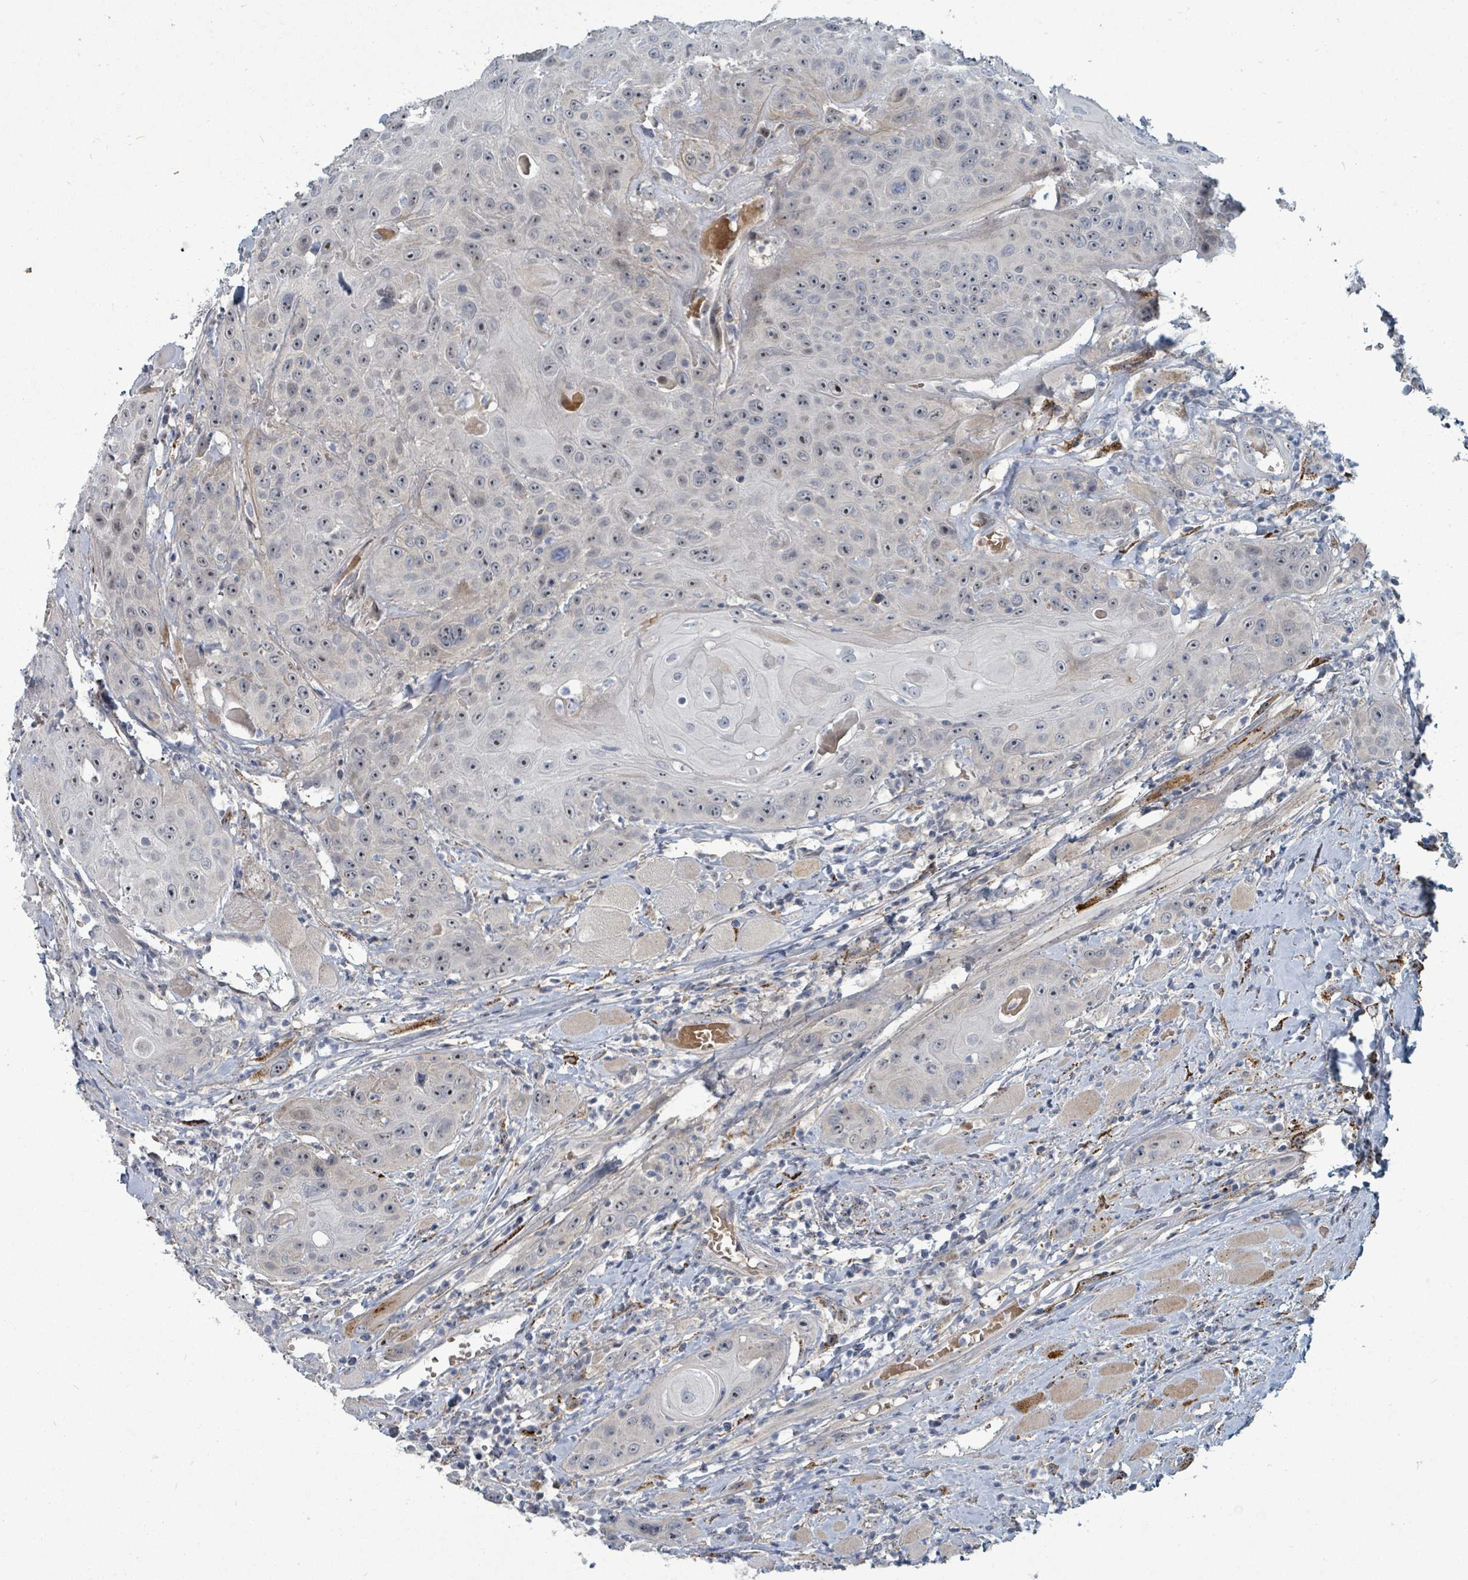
{"staining": {"intensity": "negative", "quantity": "none", "location": "none"}, "tissue": "head and neck cancer", "cell_type": "Tumor cells", "image_type": "cancer", "snomed": [{"axis": "morphology", "description": "Squamous cell carcinoma, NOS"}, {"axis": "topography", "description": "Head-Neck"}], "caption": "This is an immunohistochemistry (IHC) micrograph of human head and neck cancer (squamous cell carcinoma). There is no expression in tumor cells.", "gene": "TRDMT1", "patient": {"sex": "female", "age": 59}}